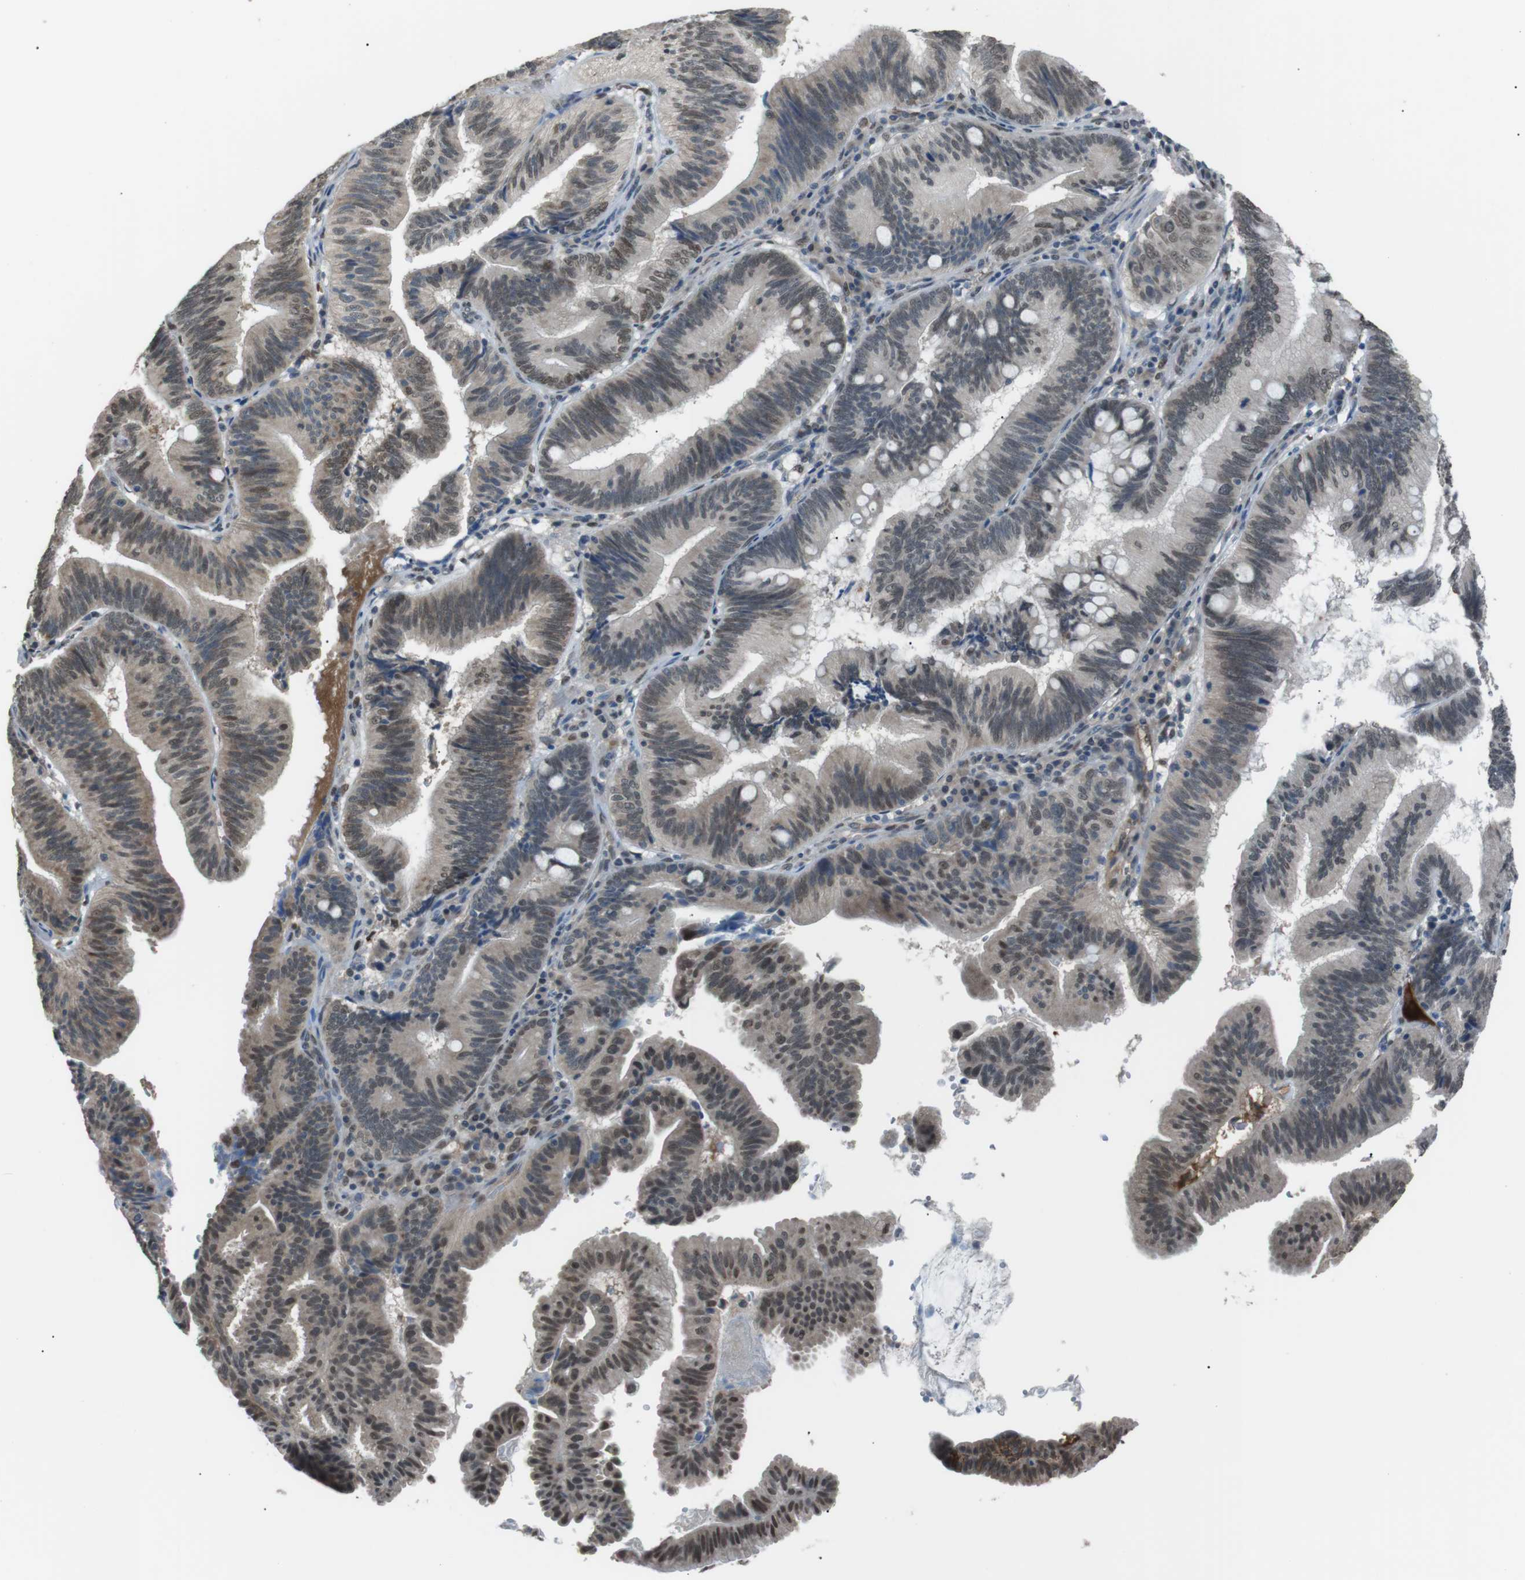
{"staining": {"intensity": "weak", "quantity": "25%-75%", "location": "nuclear"}, "tissue": "pancreatic cancer", "cell_type": "Tumor cells", "image_type": "cancer", "snomed": [{"axis": "morphology", "description": "Adenocarcinoma, NOS"}, {"axis": "topography", "description": "Pancreas"}], "caption": "Immunohistochemistry (IHC) histopathology image of adenocarcinoma (pancreatic) stained for a protein (brown), which displays low levels of weak nuclear expression in about 25%-75% of tumor cells.", "gene": "SRPK2", "patient": {"sex": "male", "age": 82}}